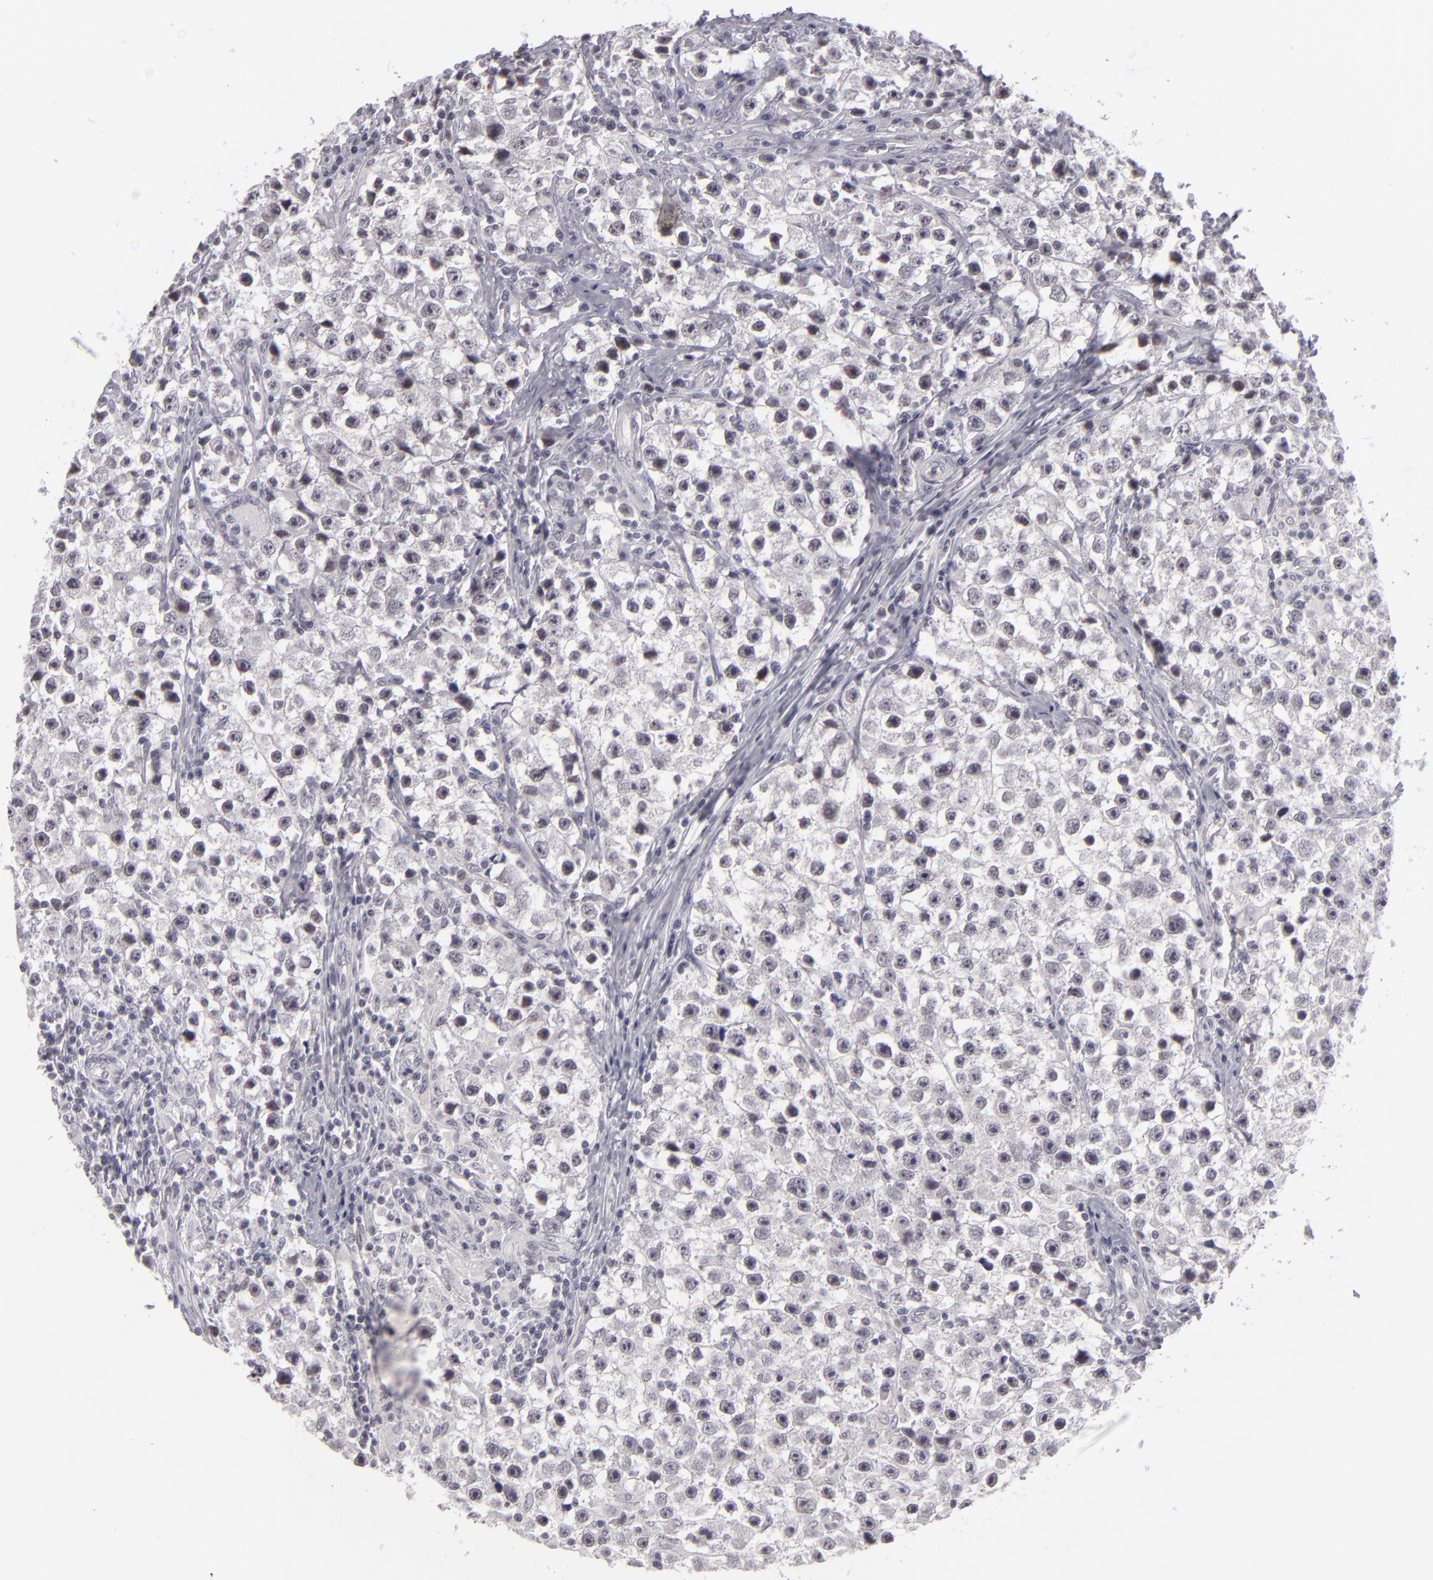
{"staining": {"intensity": "negative", "quantity": "none", "location": "none"}, "tissue": "testis cancer", "cell_type": "Tumor cells", "image_type": "cancer", "snomed": [{"axis": "morphology", "description": "Seminoma, NOS"}, {"axis": "topography", "description": "Testis"}], "caption": "DAB (3,3'-diaminobenzidine) immunohistochemical staining of human testis seminoma shows no significant expression in tumor cells.", "gene": "ZNF205", "patient": {"sex": "male", "age": 35}}